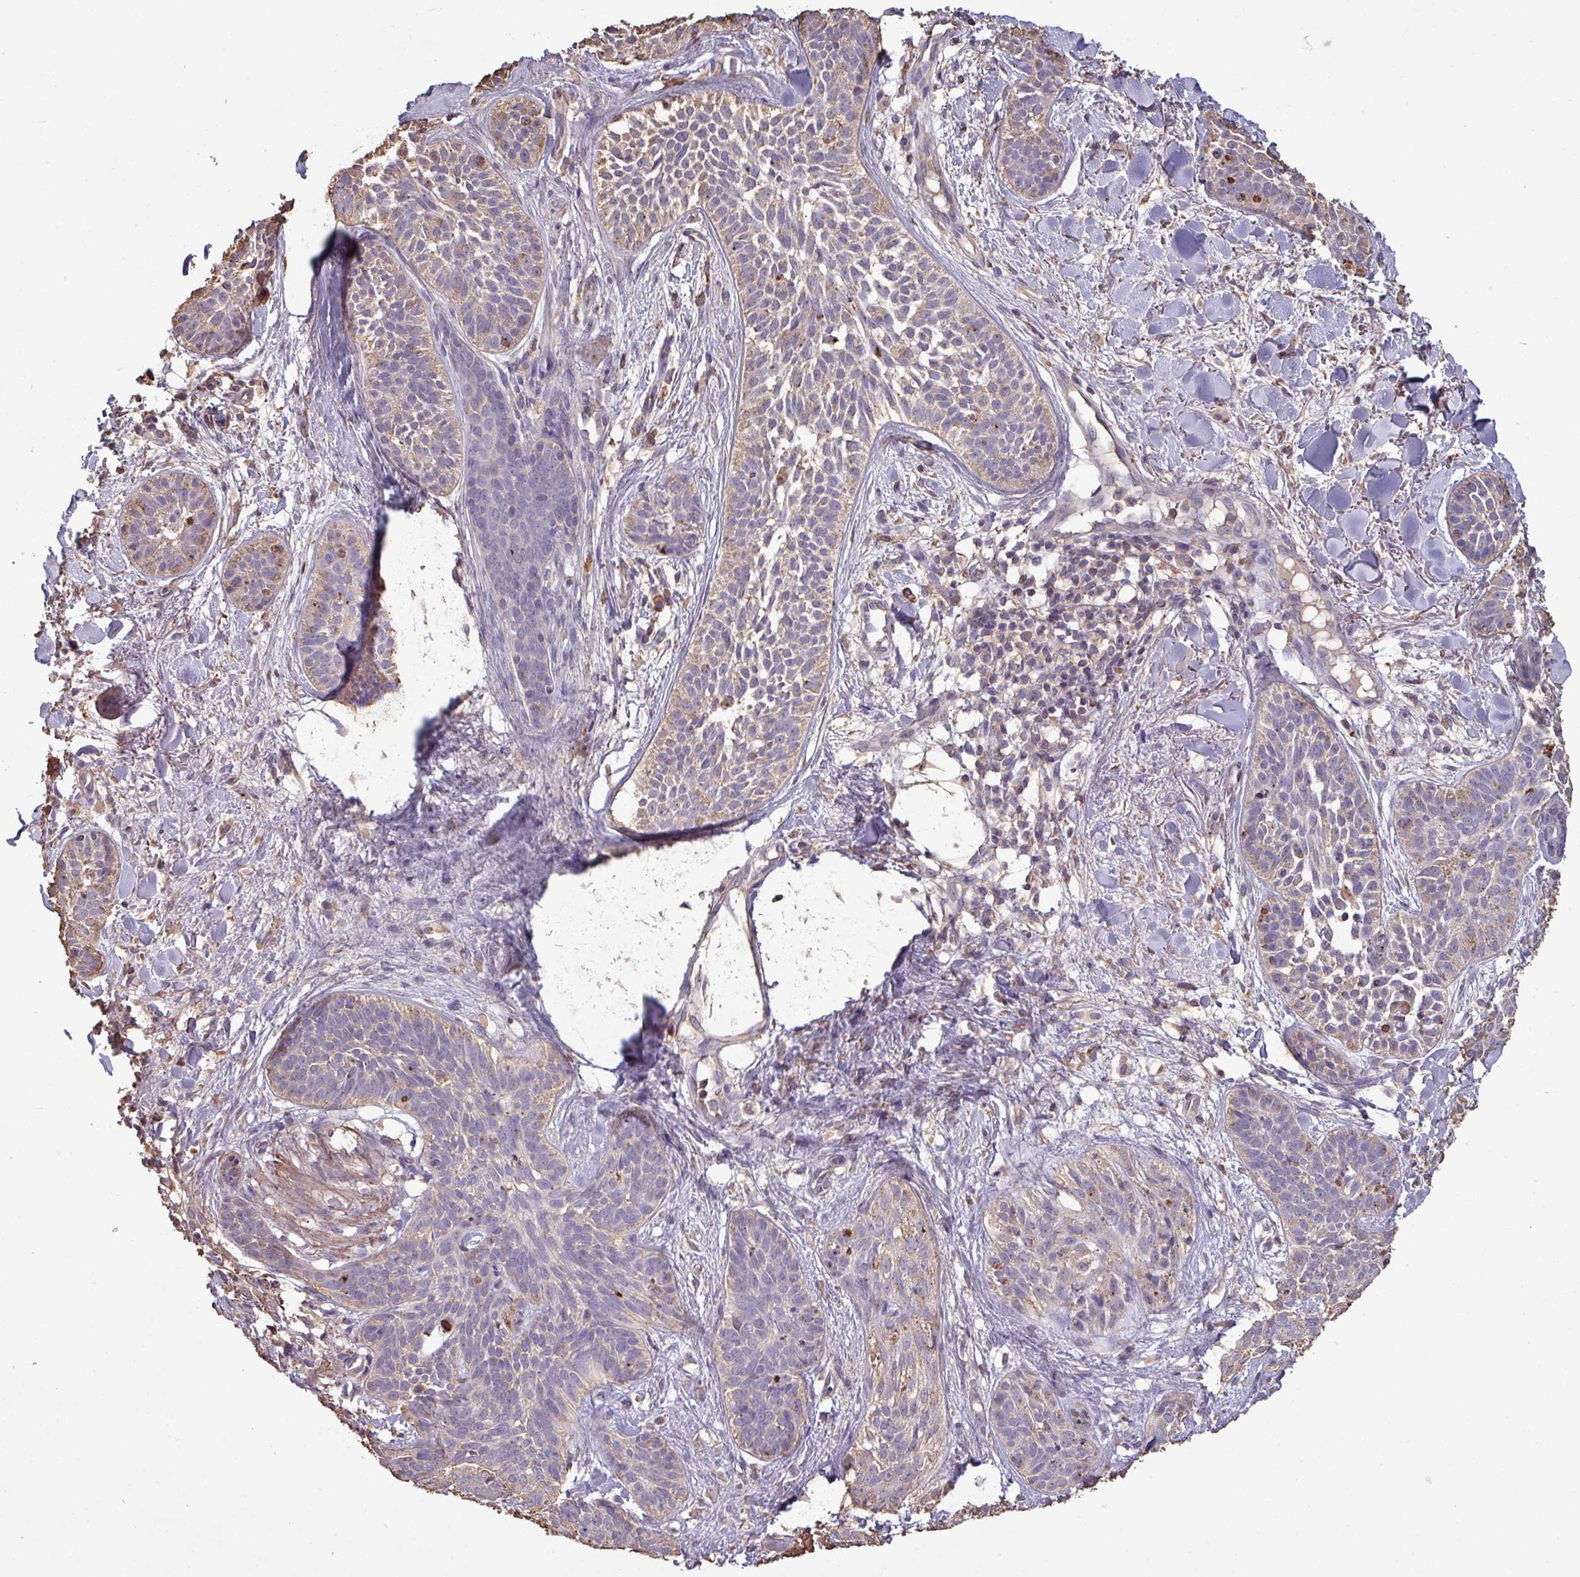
{"staining": {"intensity": "weak", "quantity": "<25%", "location": "cytoplasmic/membranous"}, "tissue": "skin cancer", "cell_type": "Tumor cells", "image_type": "cancer", "snomed": [{"axis": "morphology", "description": "Basal cell carcinoma"}, {"axis": "topography", "description": "Skin"}], "caption": "Immunohistochemistry histopathology image of neoplastic tissue: human basal cell carcinoma (skin) stained with DAB (3,3'-diaminobenzidine) demonstrates no significant protein expression in tumor cells.", "gene": "CAMK2B", "patient": {"sex": "male", "age": 52}}